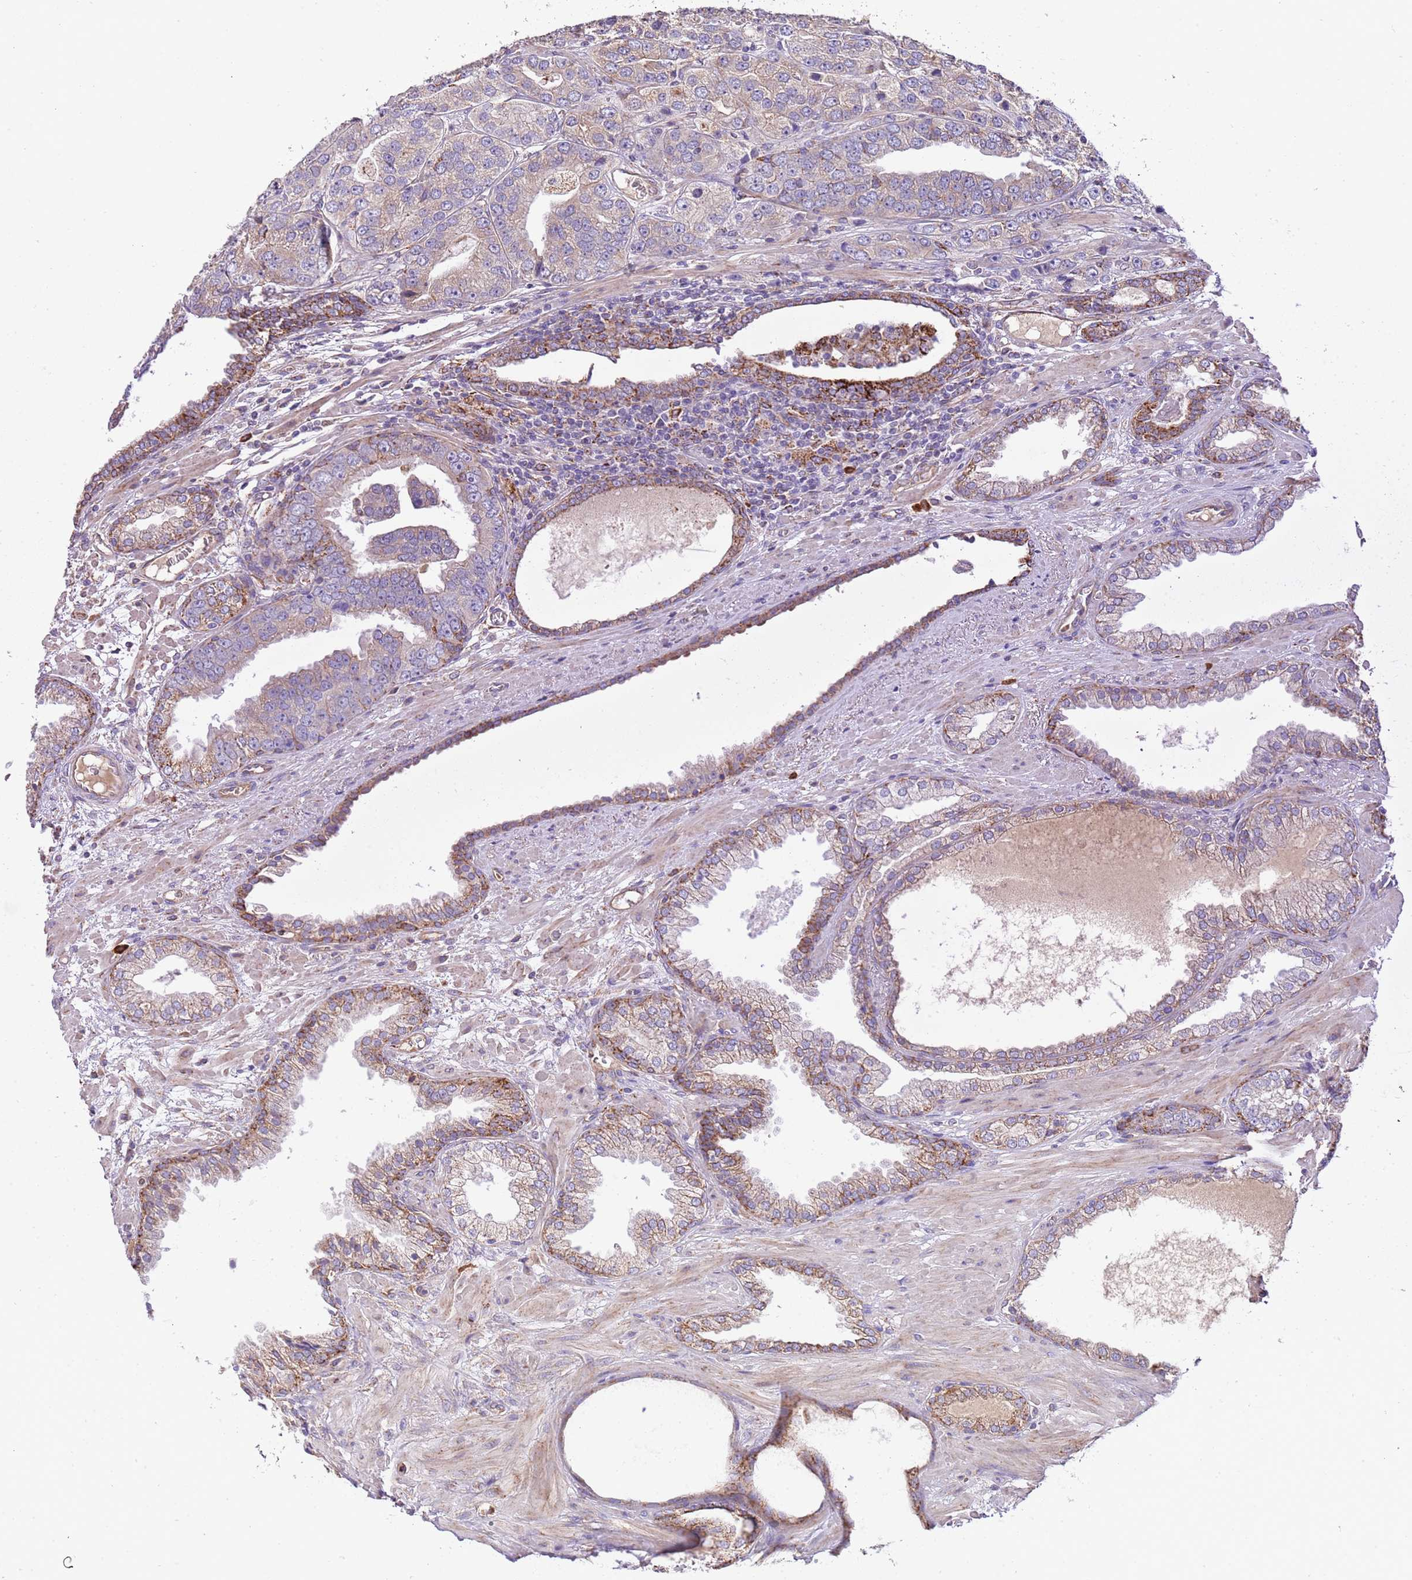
{"staining": {"intensity": "moderate", "quantity": "25%-75%", "location": "cytoplasmic/membranous"}, "tissue": "prostate cancer", "cell_type": "Tumor cells", "image_type": "cancer", "snomed": [{"axis": "morphology", "description": "Adenocarcinoma, High grade"}, {"axis": "topography", "description": "Prostate"}], "caption": "Protein expression analysis of prostate cancer demonstrates moderate cytoplasmic/membranous staining in about 25%-75% of tumor cells.", "gene": "DOCK6", "patient": {"sex": "male", "age": 71}}